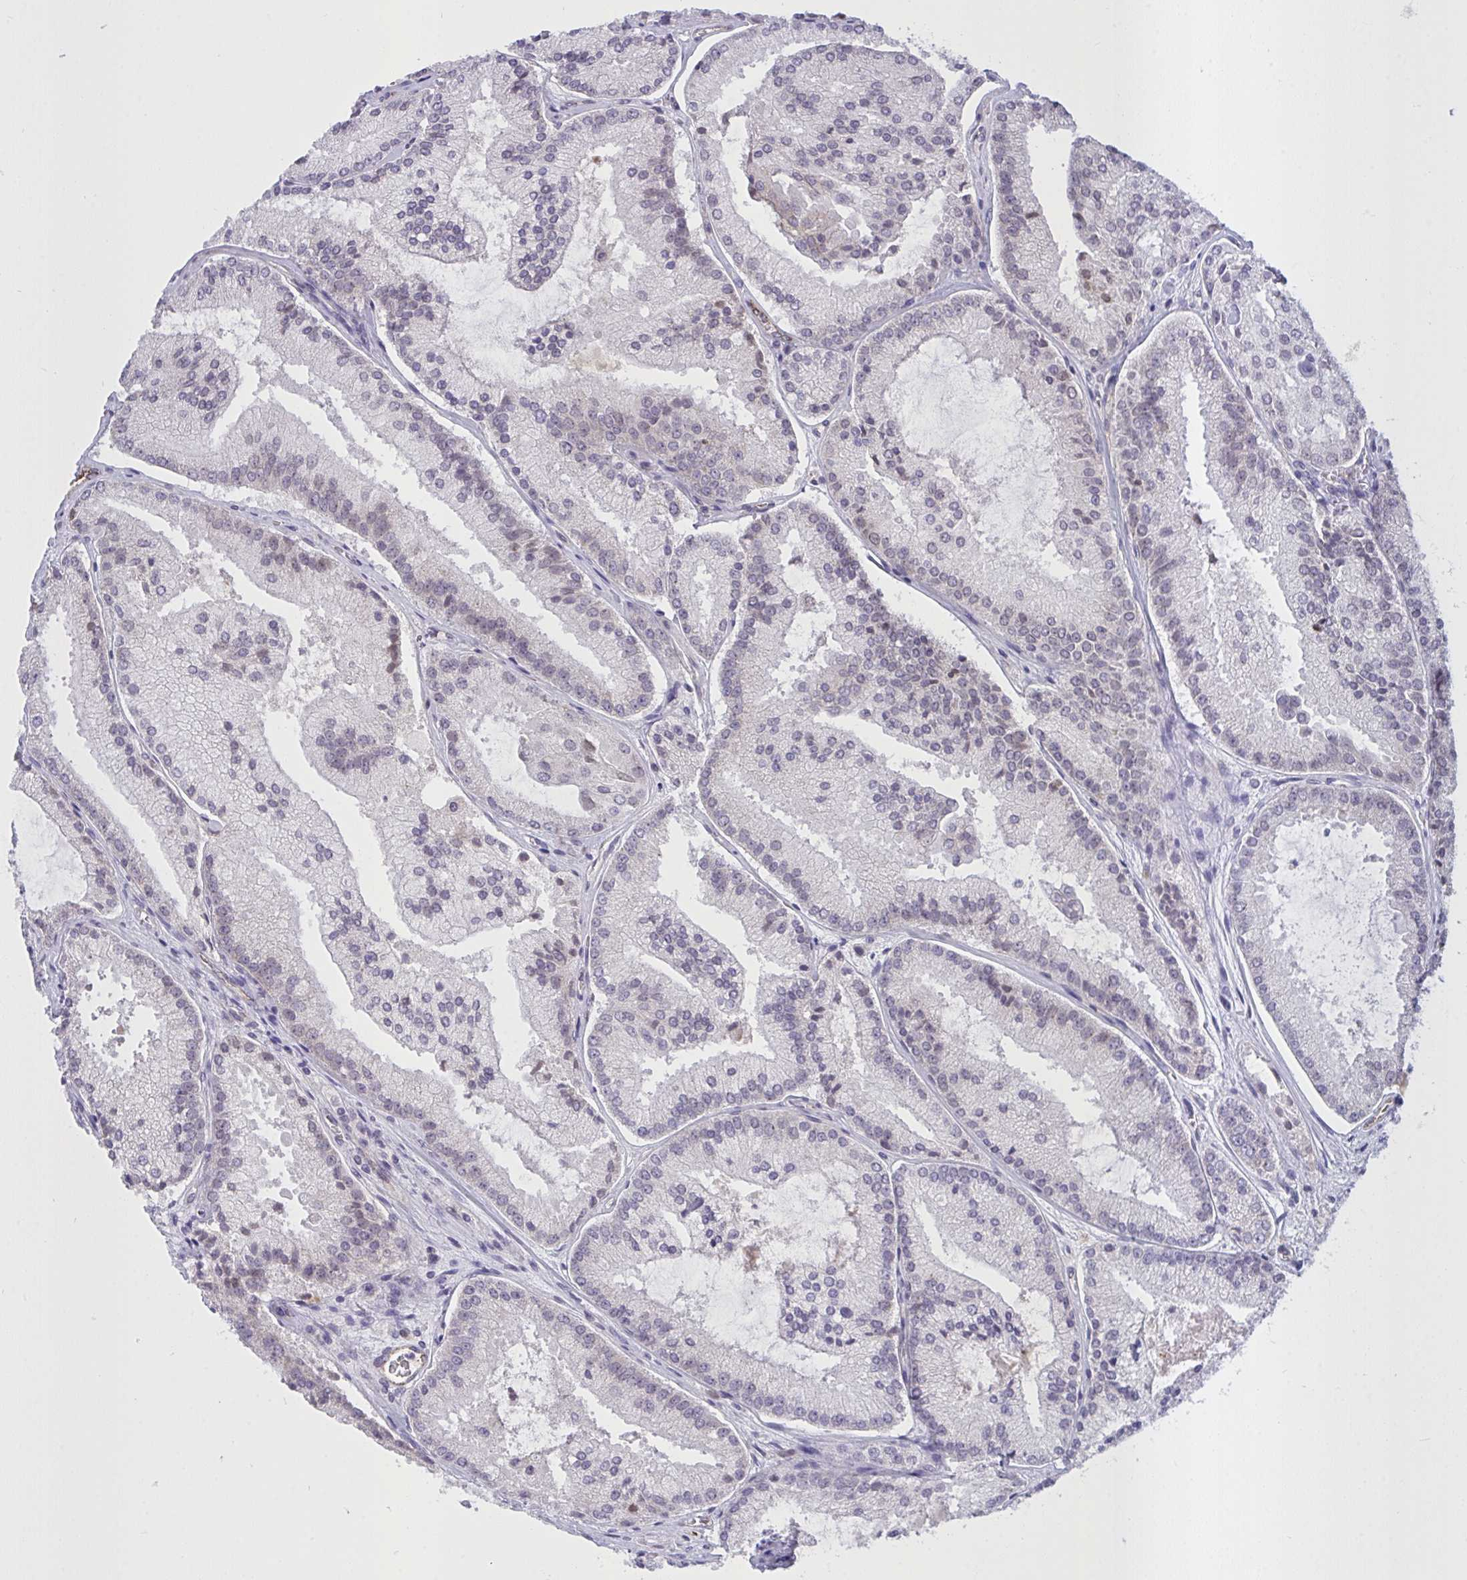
{"staining": {"intensity": "negative", "quantity": "none", "location": "none"}, "tissue": "prostate cancer", "cell_type": "Tumor cells", "image_type": "cancer", "snomed": [{"axis": "morphology", "description": "Adenocarcinoma, High grade"}, {"axis": "topography", "description": "Prostate"}], "caption": "The immunohistochemistry histopathology image has no significant expression in tumor cells of prostate cancer (high-grade adenocarcinoma) tissue. Brightfield microscopy of immunohistochemistry stained with DAB (brown) and hematoxylin (blue), captured at high magnification.", "gene": "SEMA6B", "patient": {"sex": "male", "age": 73}}